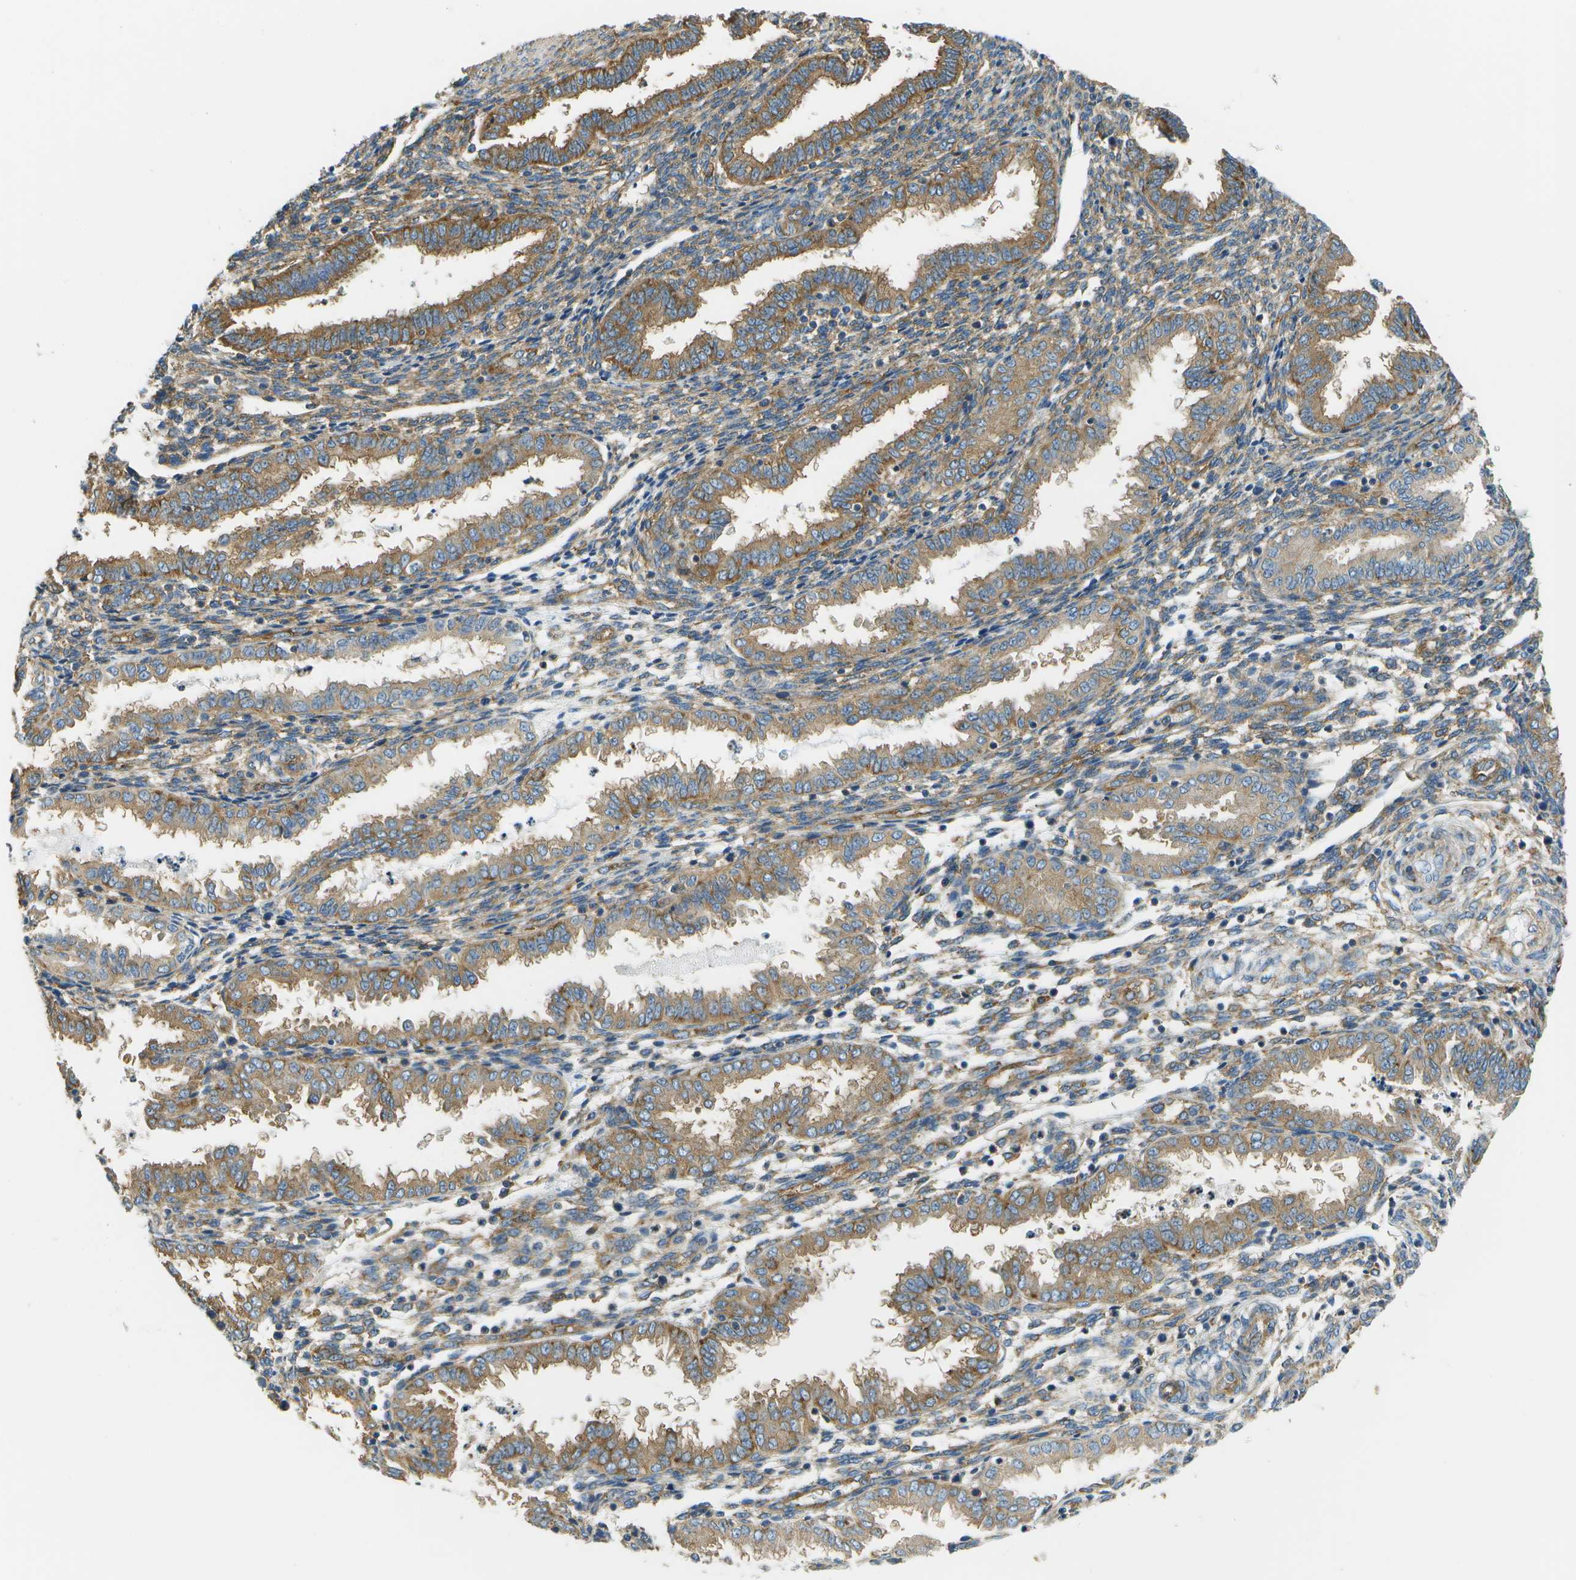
{"staining": {"intensity": "moderate", "quantity": ">75%", "location": "cytoplasmic/membranous"}, "tissue": "endometrium", "cell_type": "Cells in endometrial stroma", "image_type": "normal", "snomed": [{"axis": "morphology", "description": "Normal tissue, NOS"}, {"axis": "topography", "description": "Endometrium"}], "caption": "Immunohistochemistry (IHC) histopathology image of normal endometrium stained for a protein (brown), which shows medium levels of moderate cytoplasmic/membranous positivity in about >75% of cells in endometrial stroma.", "gene": "CLTC", "patient": {"sex": "female", "age": 33}}